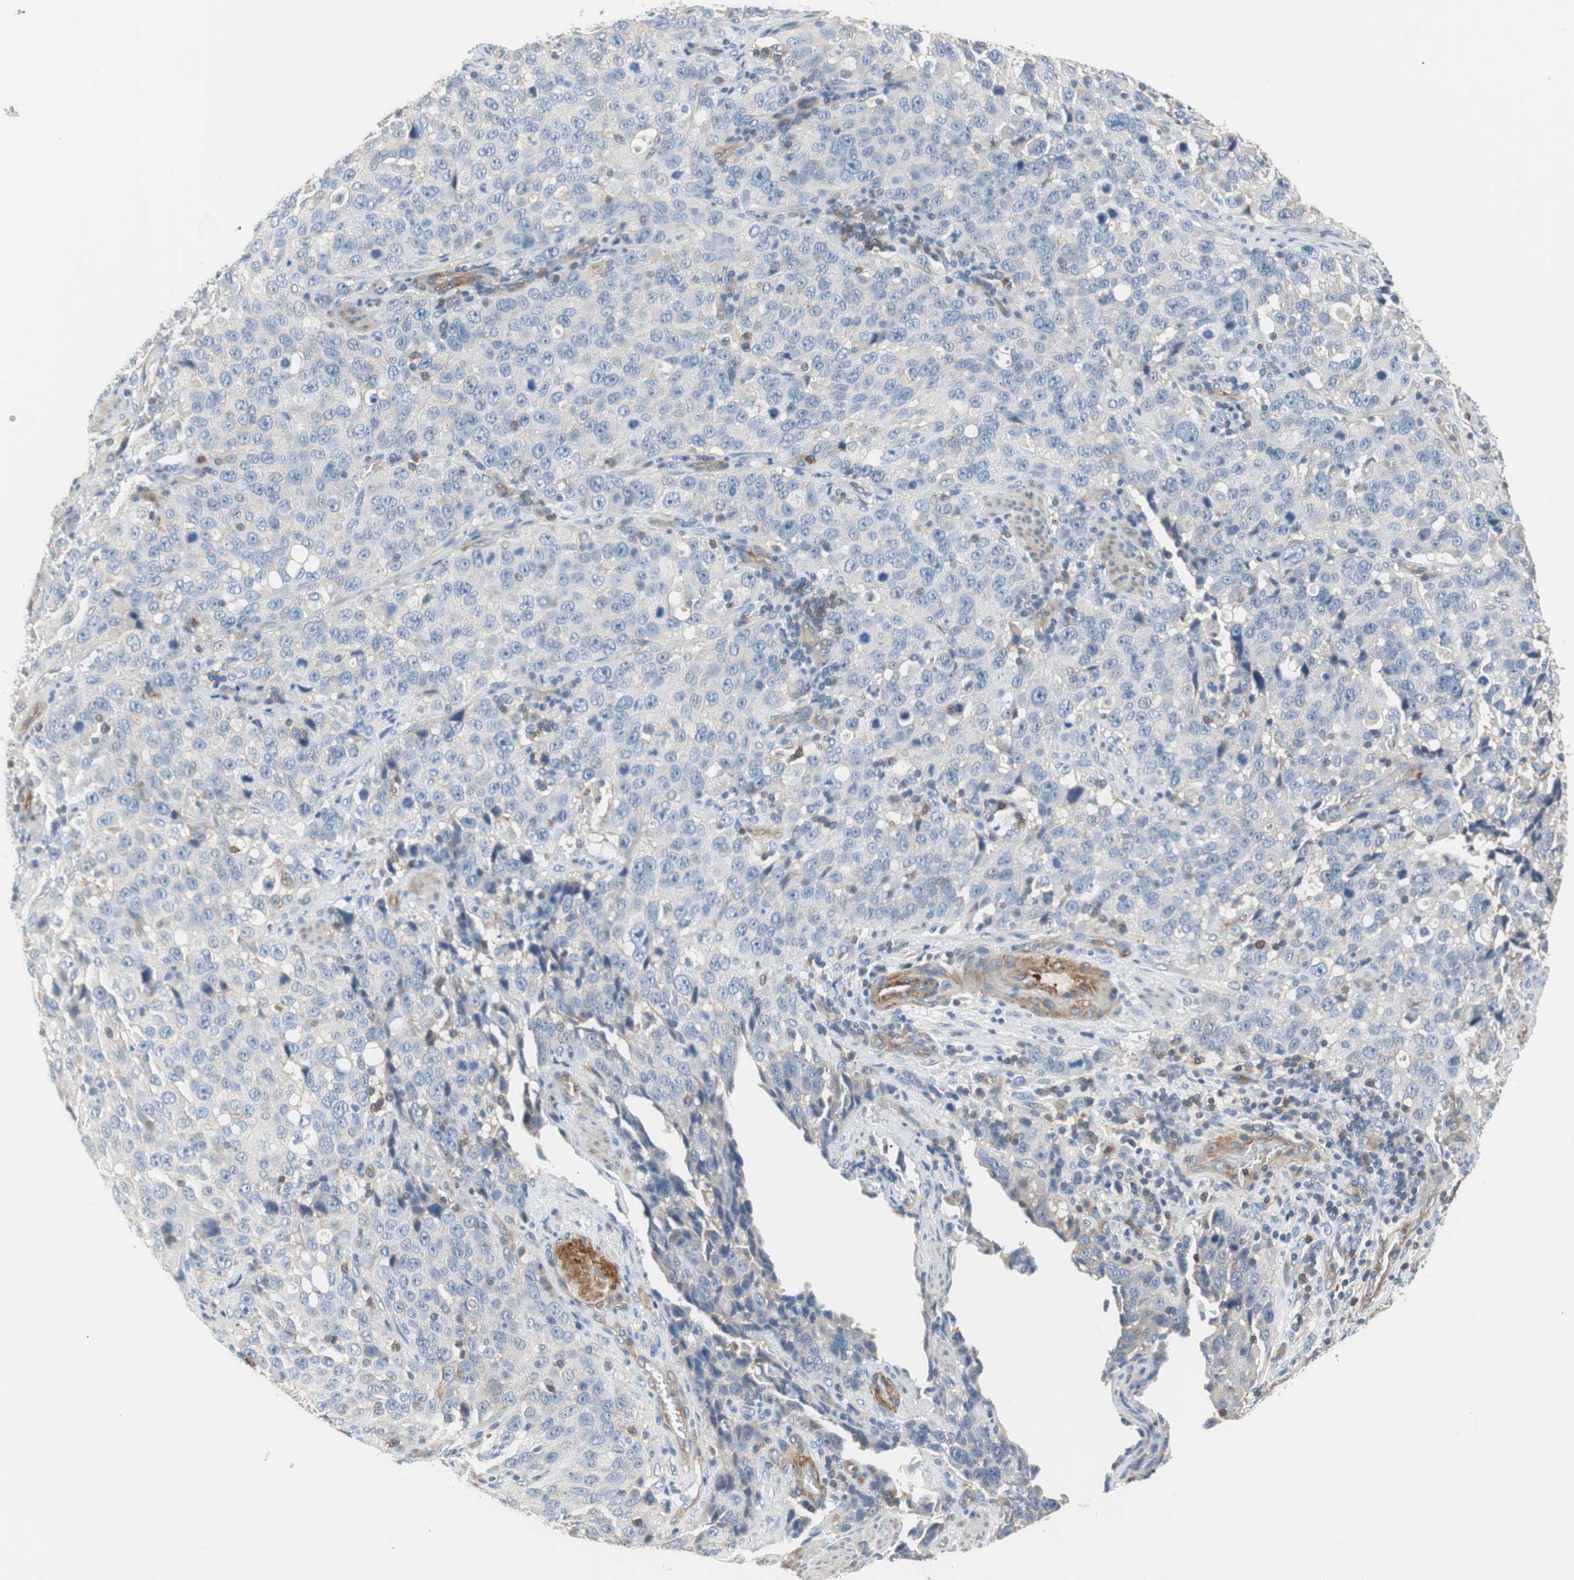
{"staining": {"intensity": "weak", "quantity": "<25%", "location": "cytoplasmic/membranous"}, "tissue": "stomach cancer", "cell_type": "Tumor cells", "image_type": "cancer", "snomed": [{"axis": "morphology", "description": "Normal tissue, NOS"}, {"axis": "morphology", "description": "Adenocarcinoma, NOS"}, {"axis": "topography", "description": "Stomach"}], "caption": "Human stomach adenocarcinoma stained for a protein using immunohistochemistry shows no staining in tumor cells.", "gene": "GPR160", "patient": {"sex": "male", "age": 48}}